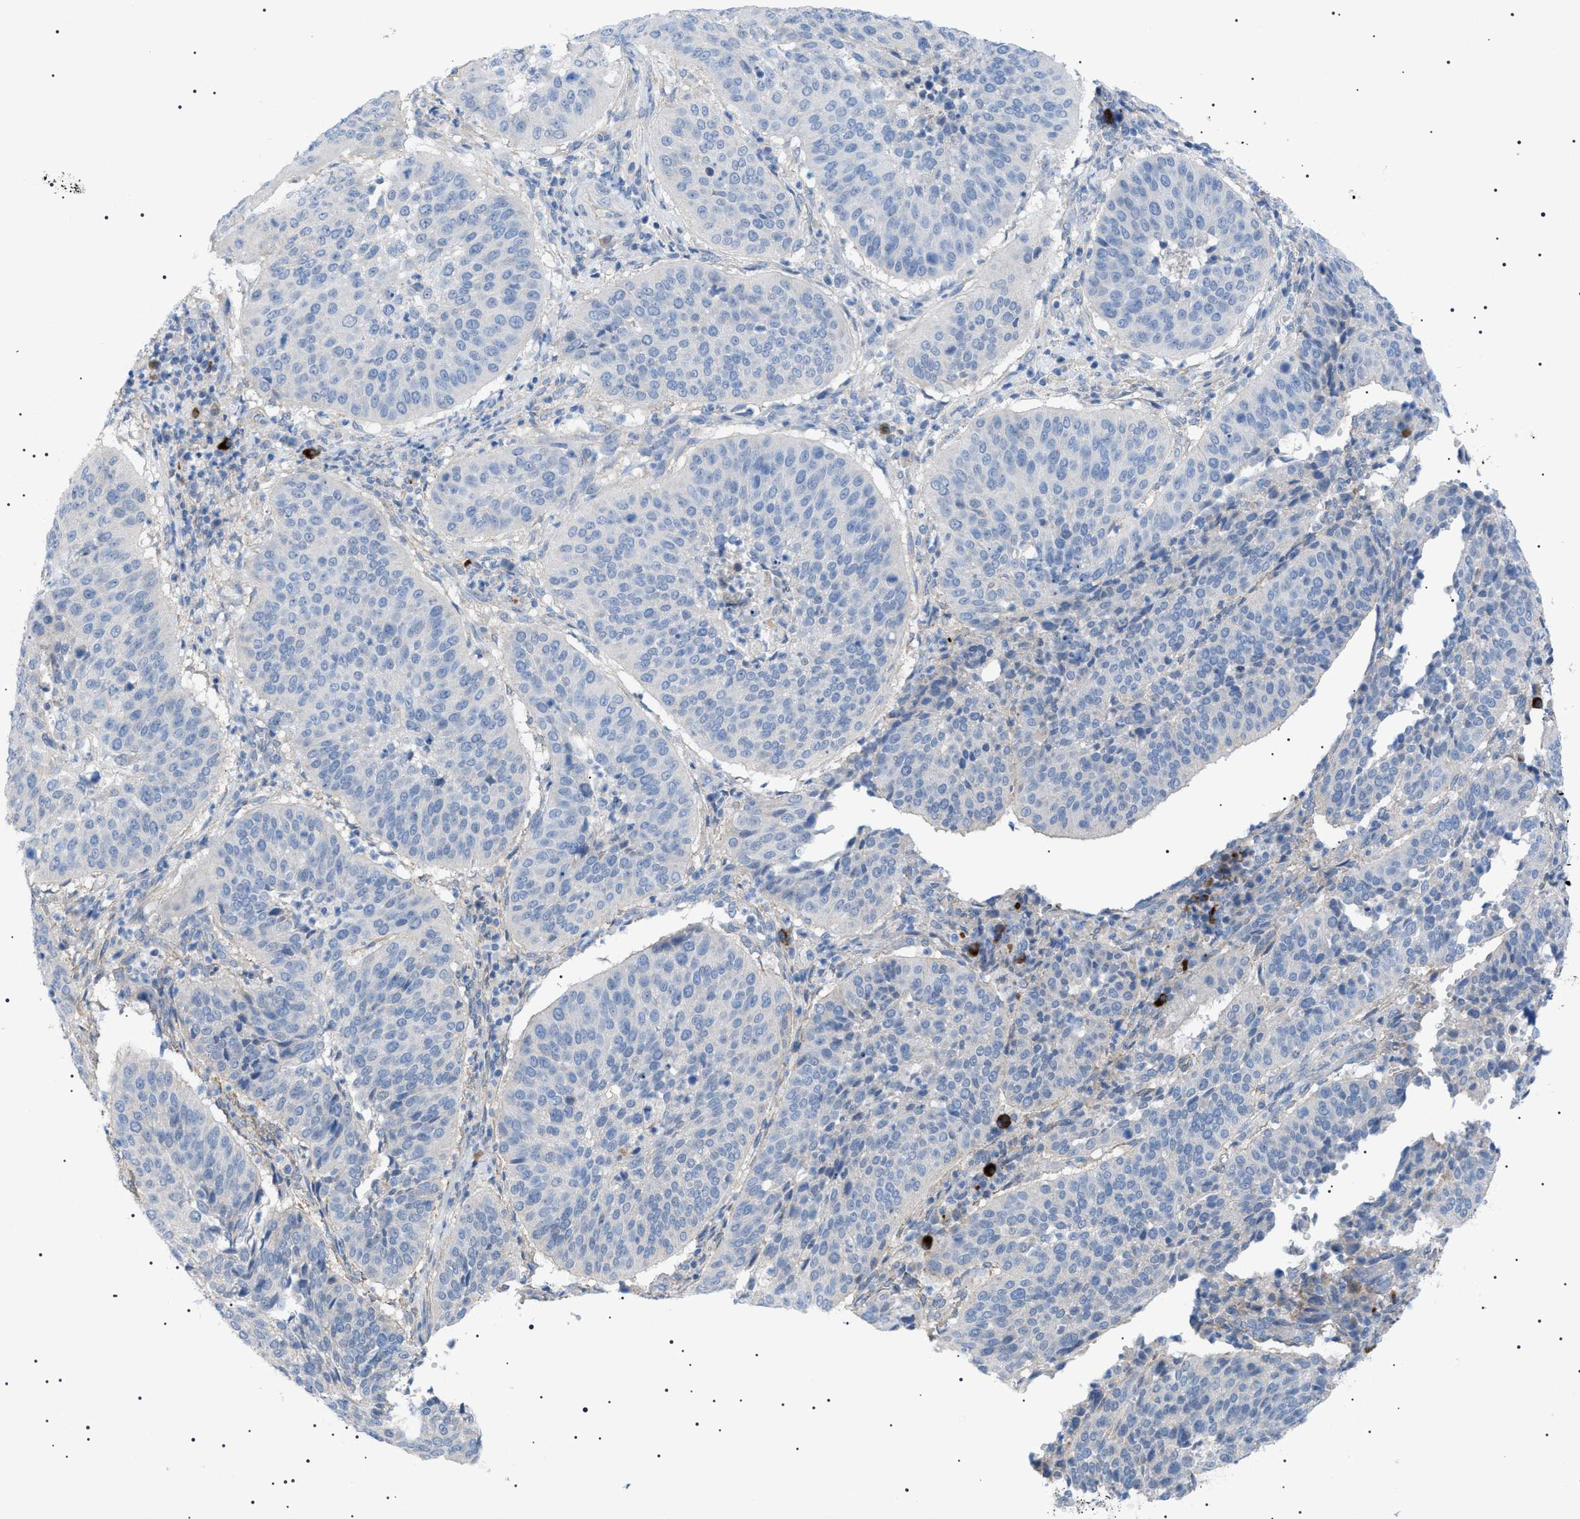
{"staining": {"intensity": "negative", "quantity": "none", "location": "none"}, "tissue": "cervical cancer", "cell_type": "Tumor cells", "image_type": "cancer", "snomed": [{"axis": "morphology", "description": "Normal tissue, NOS"}, {"axis": "morphology", "description": "Squamous cell carcinoma, NOS"}, {"axis": "topography", "description": "Cervix"}], "caption": "Immunohistochemistry (IHC) histopathology image of squamous cell carcinoma (cervical) stained for a protein (brown), which displays no positivity in tumor cells.", "gene": "ADAMTS1", "patient": {"sex": "female", "age": 39}}